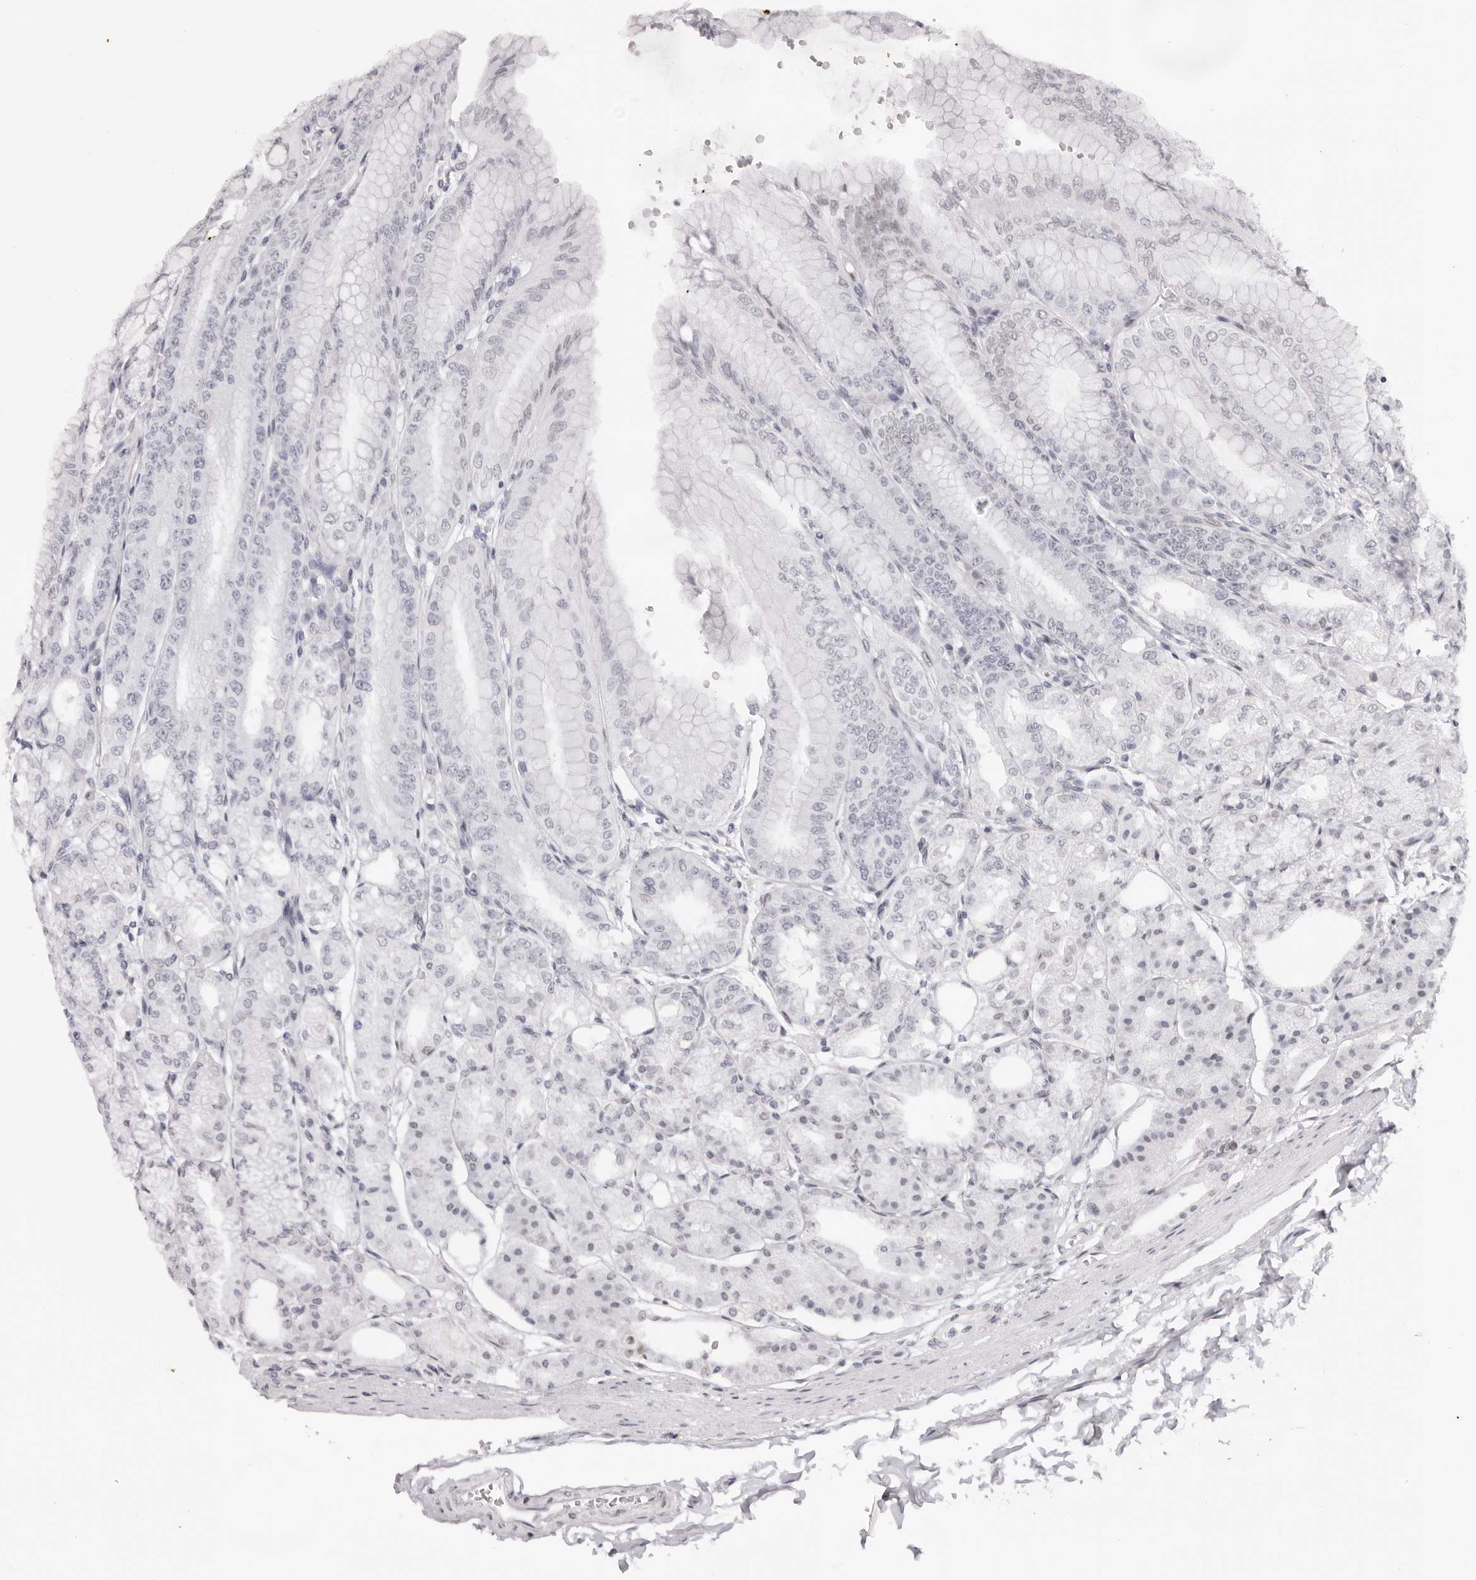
{"staining": {"intensity": "negative", "quantity": "none", "location": "none"}, "tissue": "stomach", "cell_type": "Glandular cells", "image_type": "normal", "snomed": [{"axis": "morphology", "description": "Normal tissue, NOS"}, {"axis": "topography", "description": "Stomach, lower"}], "caption": "Glandular cells show no significant protein positivity in benign stomach. (DAB (3,3'-diaminobenzidine) immunohistochemistry (IHC), high magnification).", "gene": "MAFK", "patient": {"sex": "male", "age": 71}}